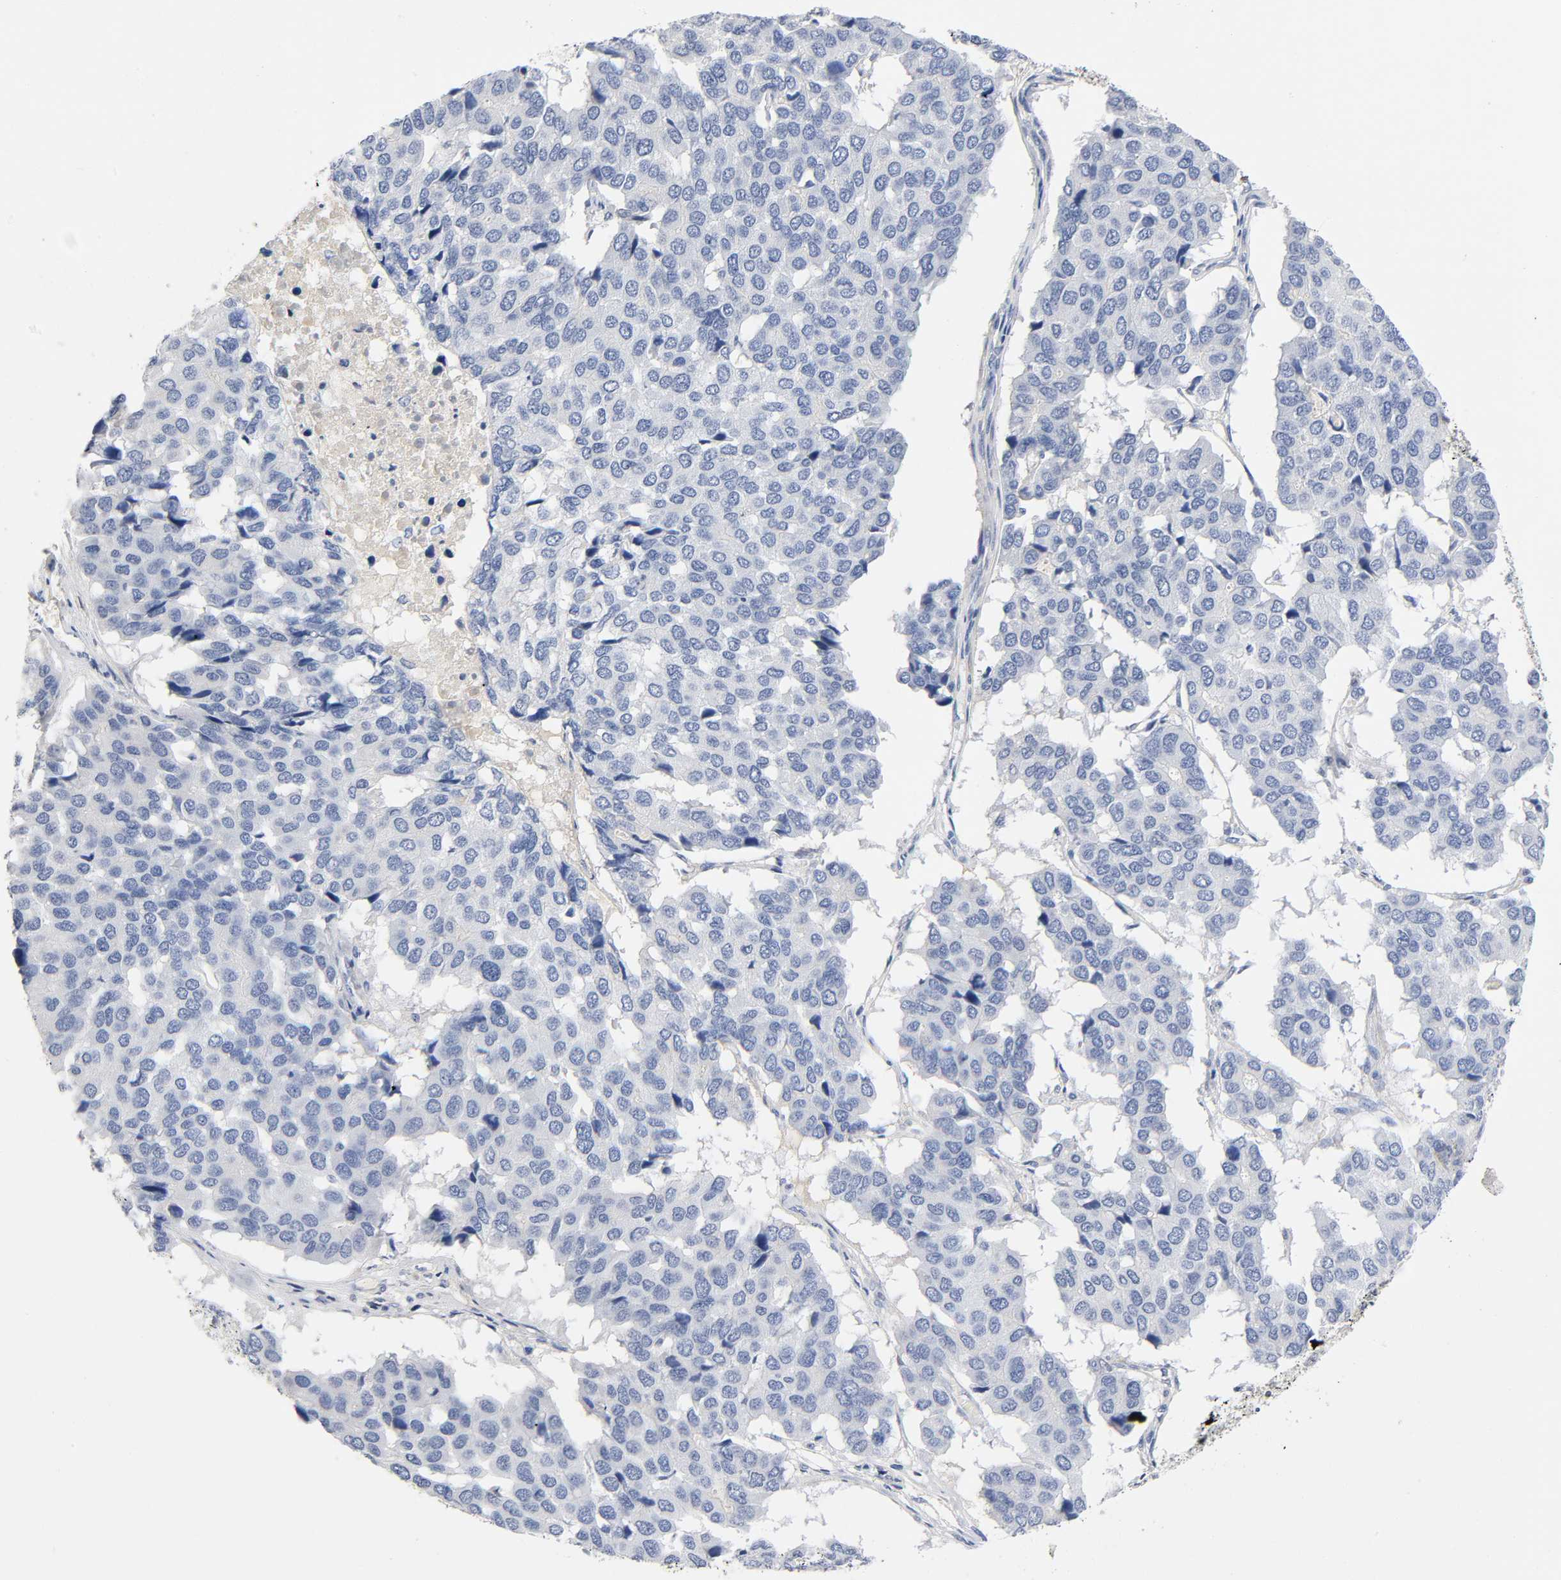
{"staining": {"intensity": "negative", "quantity": "none", "location": "none"}, "tissue": "pancreatic cancer", "cell_type": "Tumor cells", "image_type": "cancer", "snomed": [{"axis": "morphology", "description": "Adenocarcinoma, NOS"}, {"axis": "topography", "description": "Pancreas"}], "caption": "This photomicrograph is of pancreatic cancer stained with immunohistochemistry to label a protein in brown with the nuclei are counter-stained blue. There is no expression in tumor cells.", "gene": "TNC", "patient": {"sex": "male", "age": 50}}